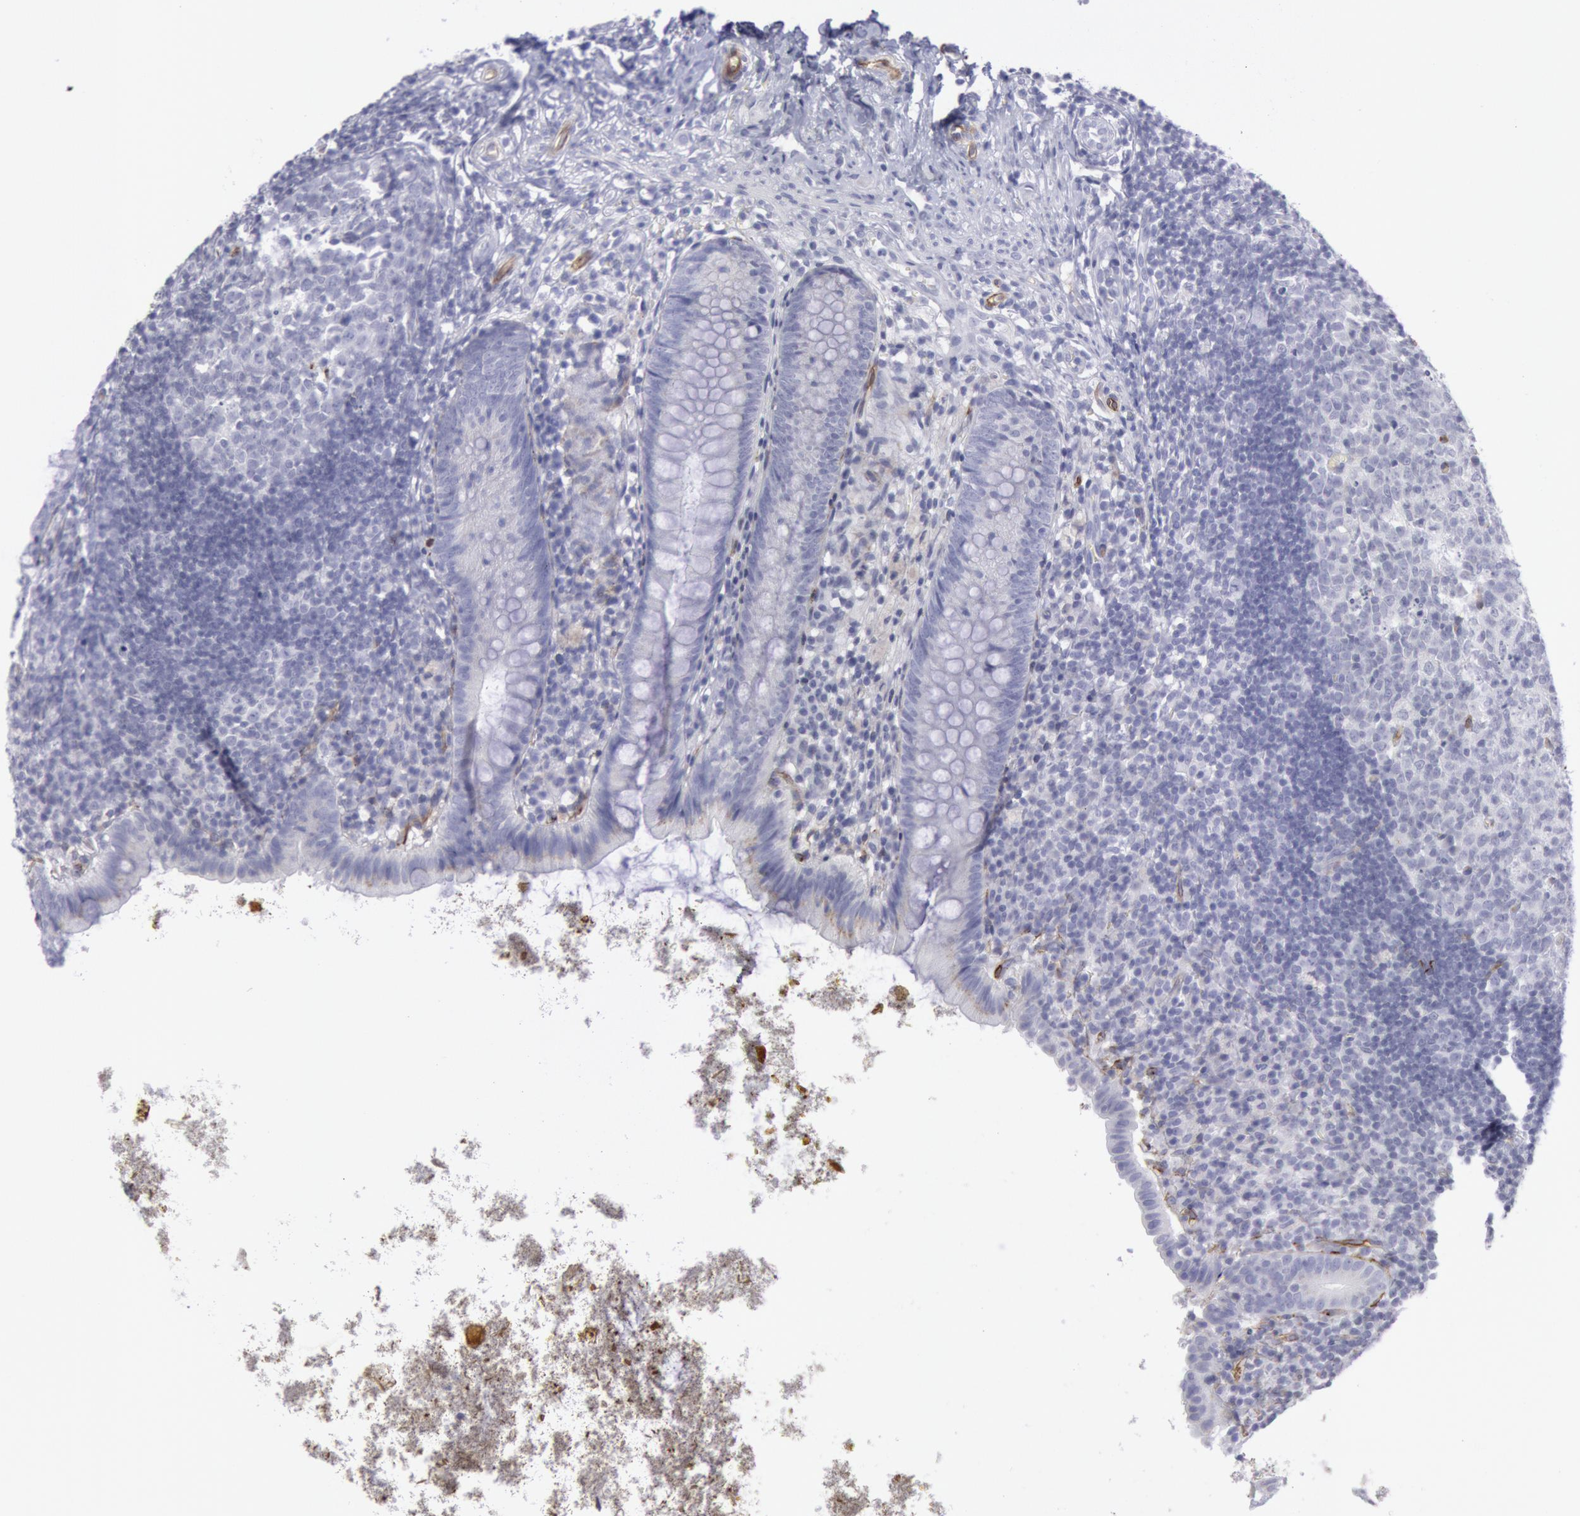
{"staining": {"intensity": "negative", "quantity": "none", "location": "none"}, "tissue": "appendix", "cell_type": "Glandular cells", "image_type": "normal", "snomed": [{"axis": "morphology", "description": "Normal tissue, NOS"}, {"axis": "topography", "description": "Appendix"}], "caption": "DAB (3,3'-diaminobenzidine) immunohistochemical staining of benign human appendix demonstrates no significant staining in glandular cells.", "gene": "CDH13", "patient": {"sex": "female", "age": 9}}